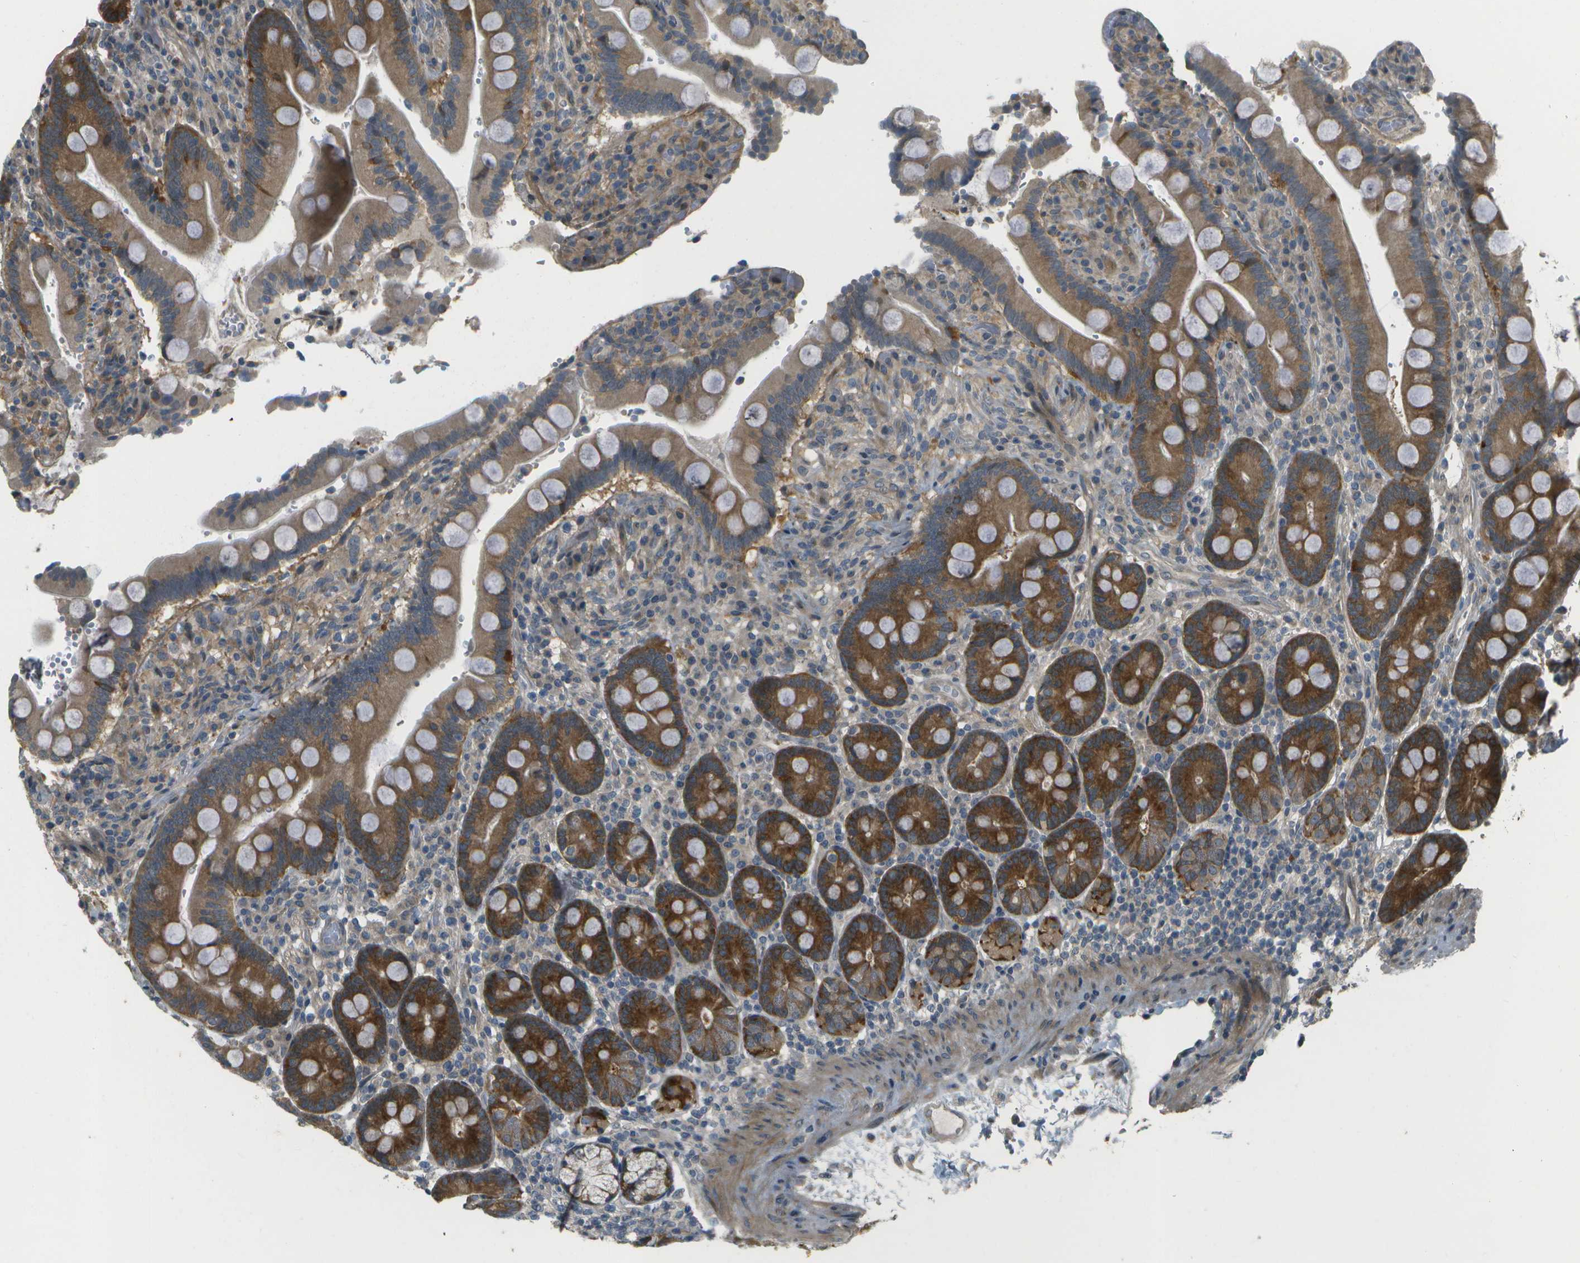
{"staining": {"intensity": "strong", "quantity": ">75%", "location": "cytoplasmic/membranous"}, "tissue": "duodenum", "cell_type": "Glandular cells", "image_type": "normal", "snomed": [{"axis": "morphology", "description": "Normal tissue, NOS"}, {"axis": "topography", "description": "Small intestine, NOS"}], "caption": "High-magnification brightfield microscopy of benign duodenum stained with DAB (brown) and counterstained with hematoxylin (blue). glandular cells exhibit strong cytoplasmic/membranous staining is present in approximately>75% of cells. (Brightfield microscopy of DAB IHC at high magnification).", "gene": "WNK2", "patient": {"sex": "female", "age": 71}}